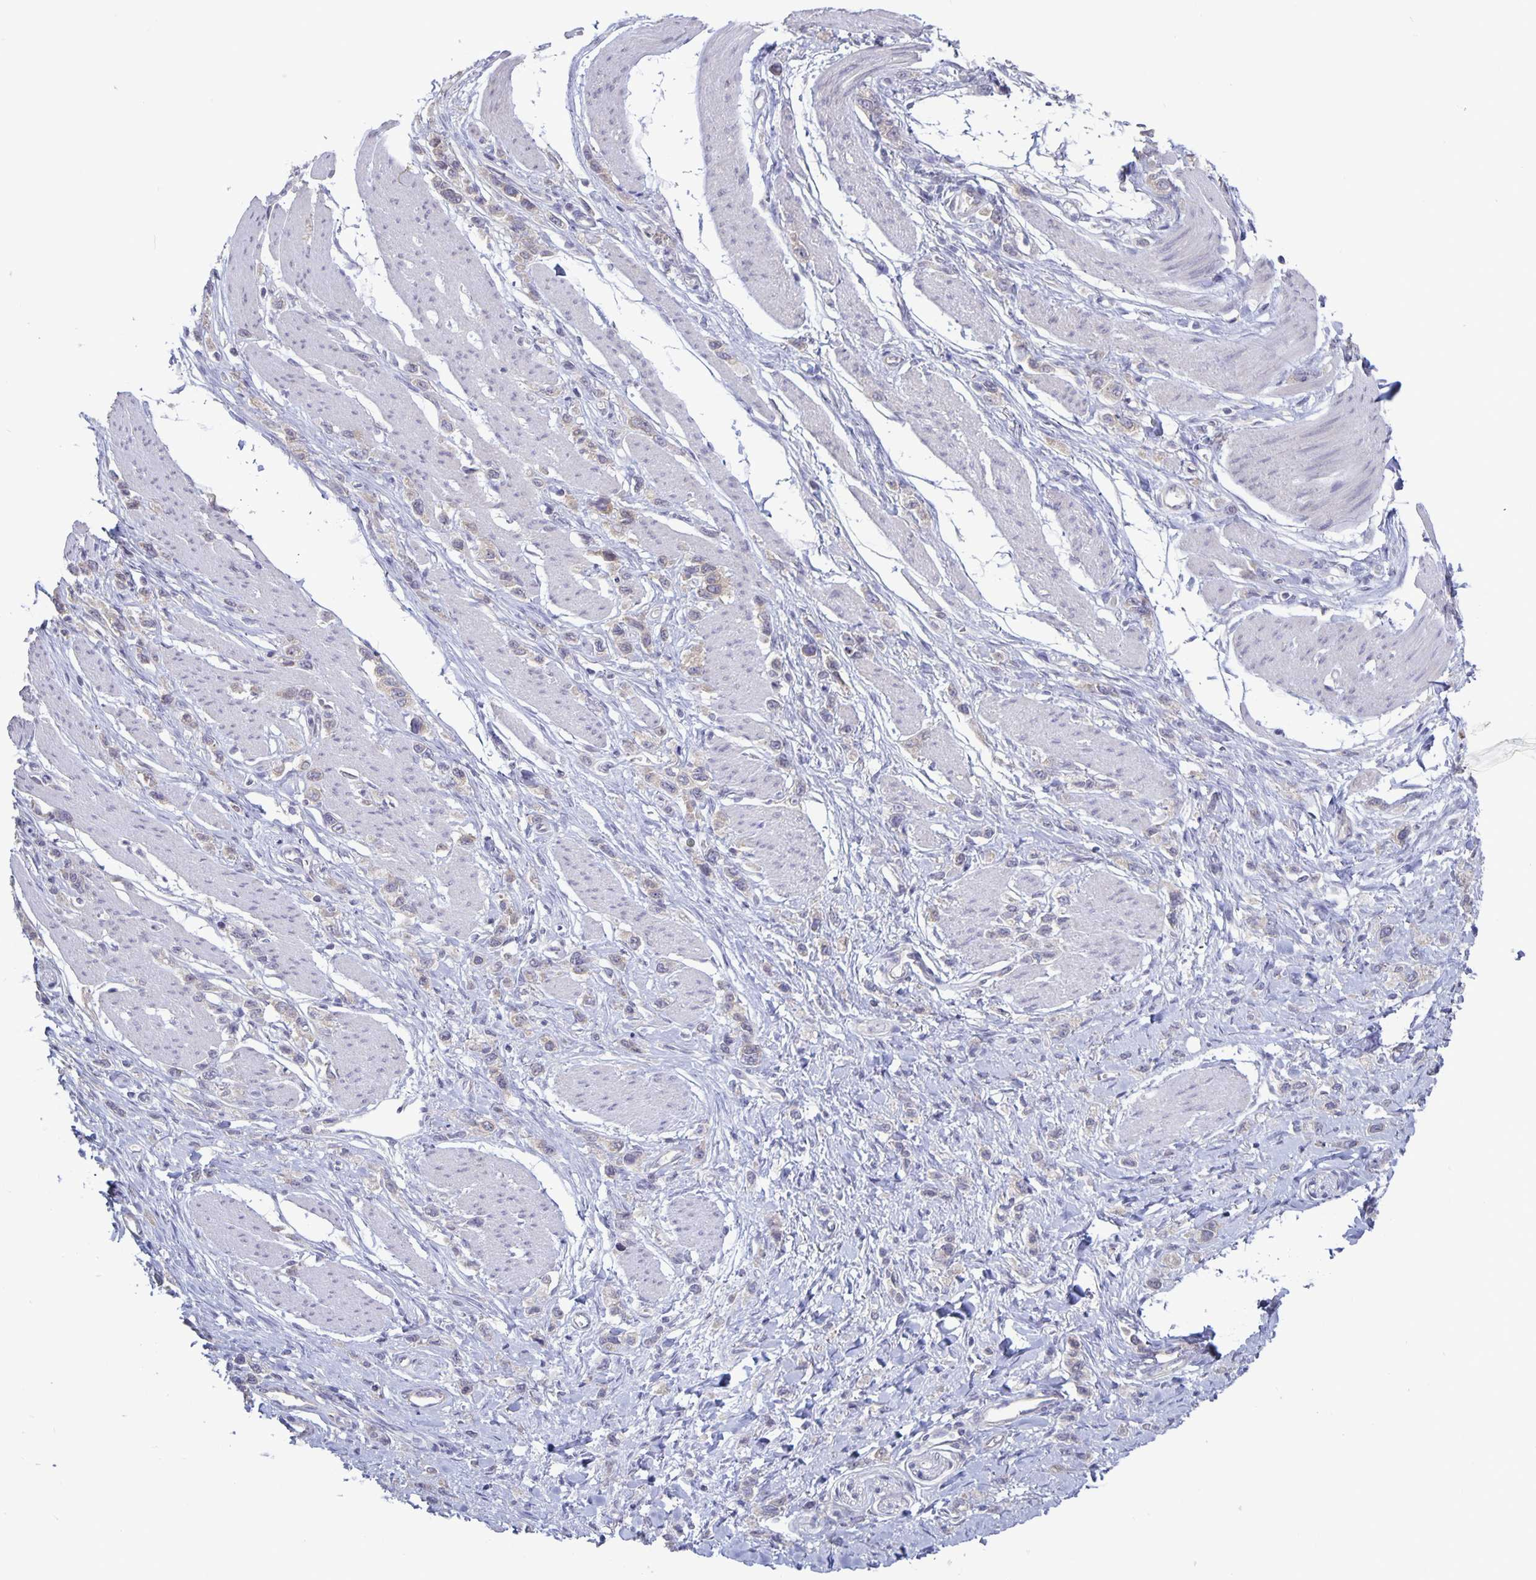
{"staining": {"intensity": "weak", "quantity": "<25%", "location": "cytoplasmic/membranous"}, "tissue": "stomach cancer", "cell_type": "Tumor cells", "image_type": "cancer", "snomed": [{"axis": "morphology", "description": "Adenocarcinoma, NOS"}, {"axis": "topography", "description": "Stomach"}], "caption": "This image is of stomach cancer stained with IHC to label a protein in brown with the nuclei are counter-stained blue. There is no expression in tumor cells. (IHC, brightfield microscopy, high magnification).", "gene": "PLCB3", "patient": {"sex": "female", "age": 65}}